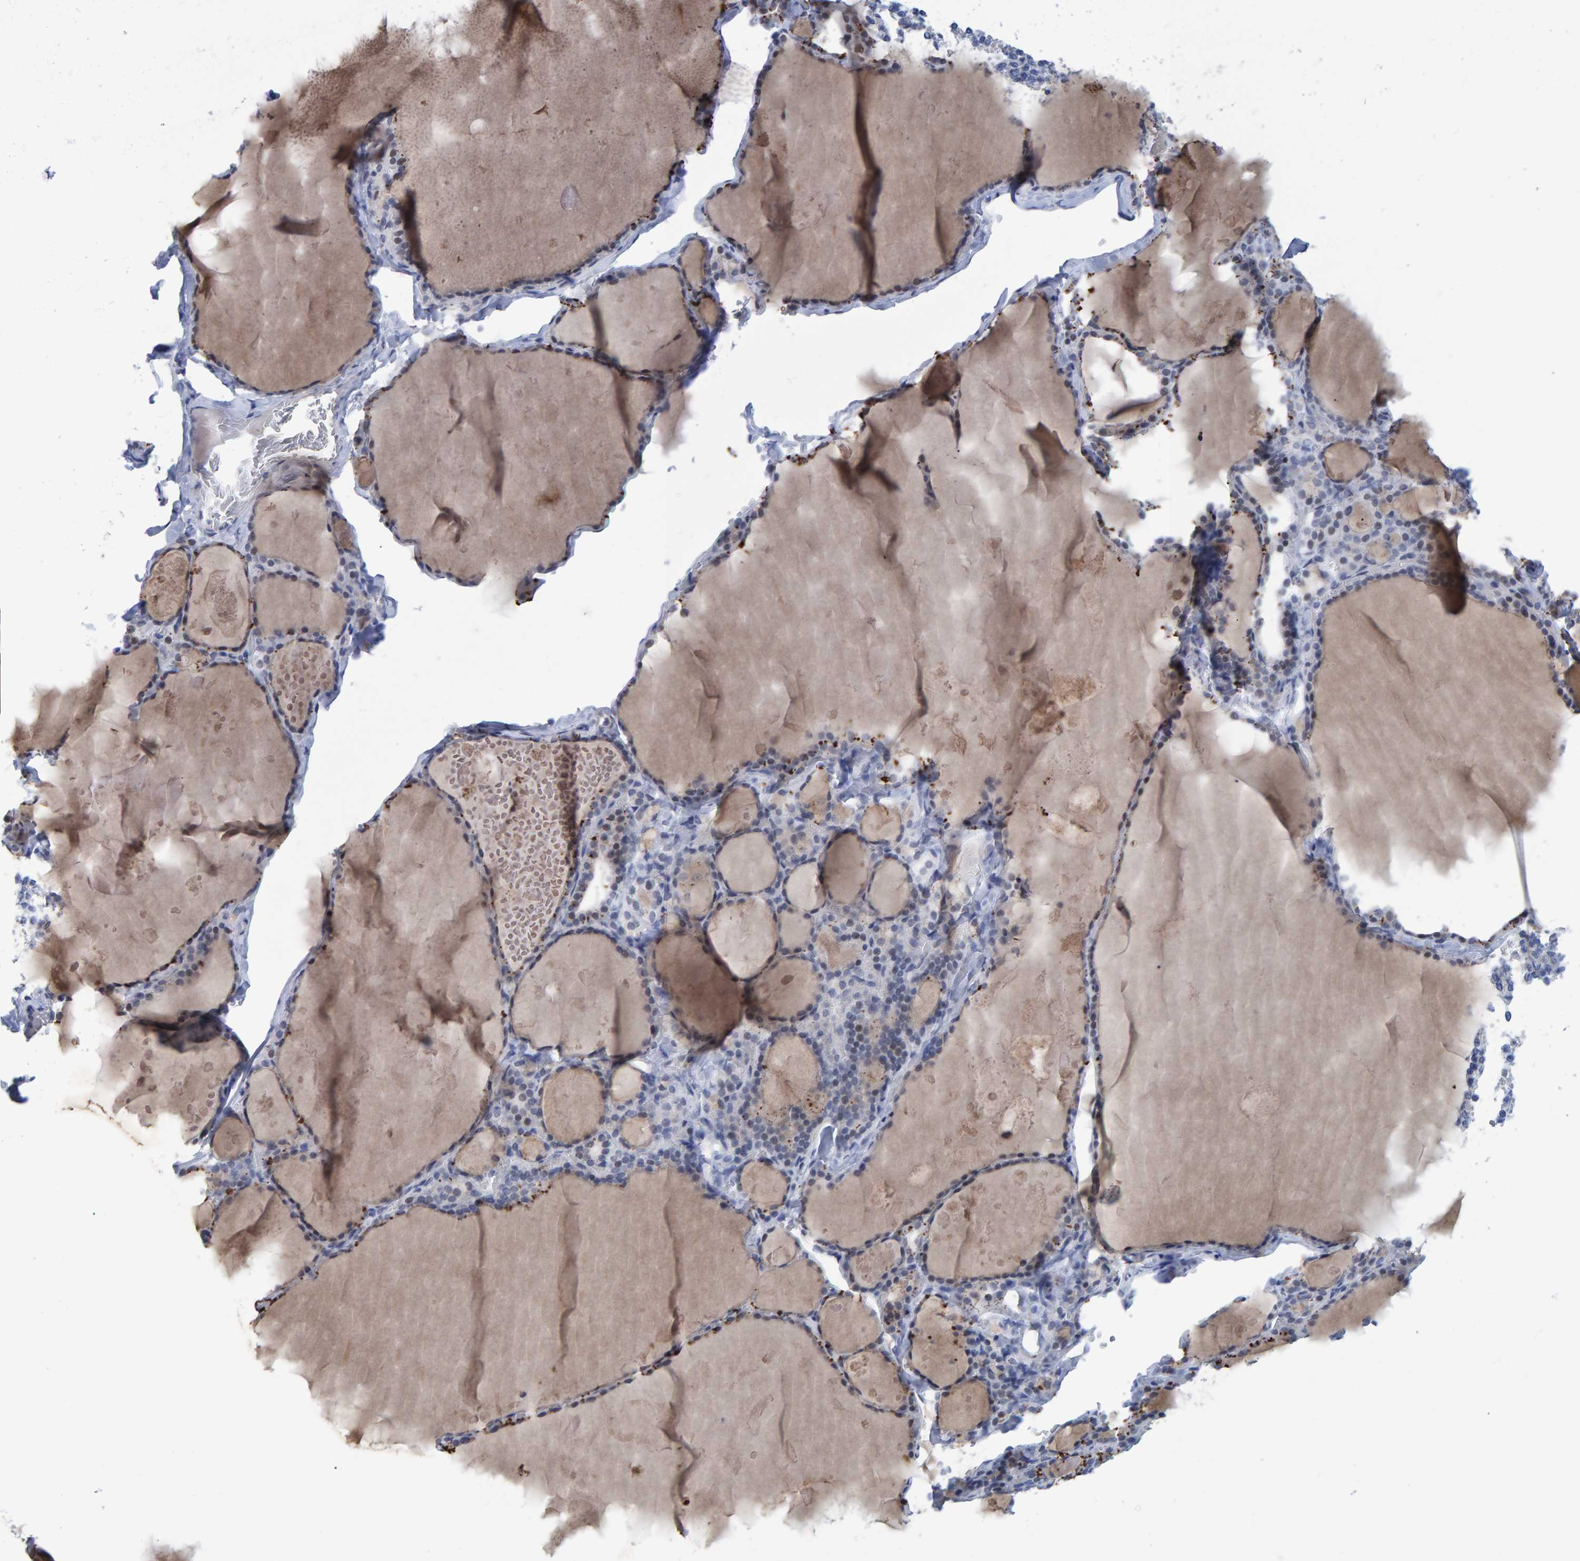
{"staining": {"intensity": "weak", "quantity": "<25%", "location": "cytoplasmic/membranous"}, "tissue": "thyroid gland", "cell_type": "Glandular cells", "image_type": "normal", "snomed": [{"axis": "morphology", "description": "Normal tissue, NOS"}, {"axis": "topography", "description": "Thyroid gland"}], "caption": "High magnification brightfield microscopy of benign thyroid gland stained with DAB (3,3'-diaminobenzidine) (brown) and counterstained with hematoxylin (blue): glandular cells show no significant positivity. The staining is performed using DAB (3,3'-diaminobenzidine) brown chromogen with nuclei counter-stained in using hematoxylin.", "gene": "PROCA1", "patient": {"sex": "male", "age": 56}}